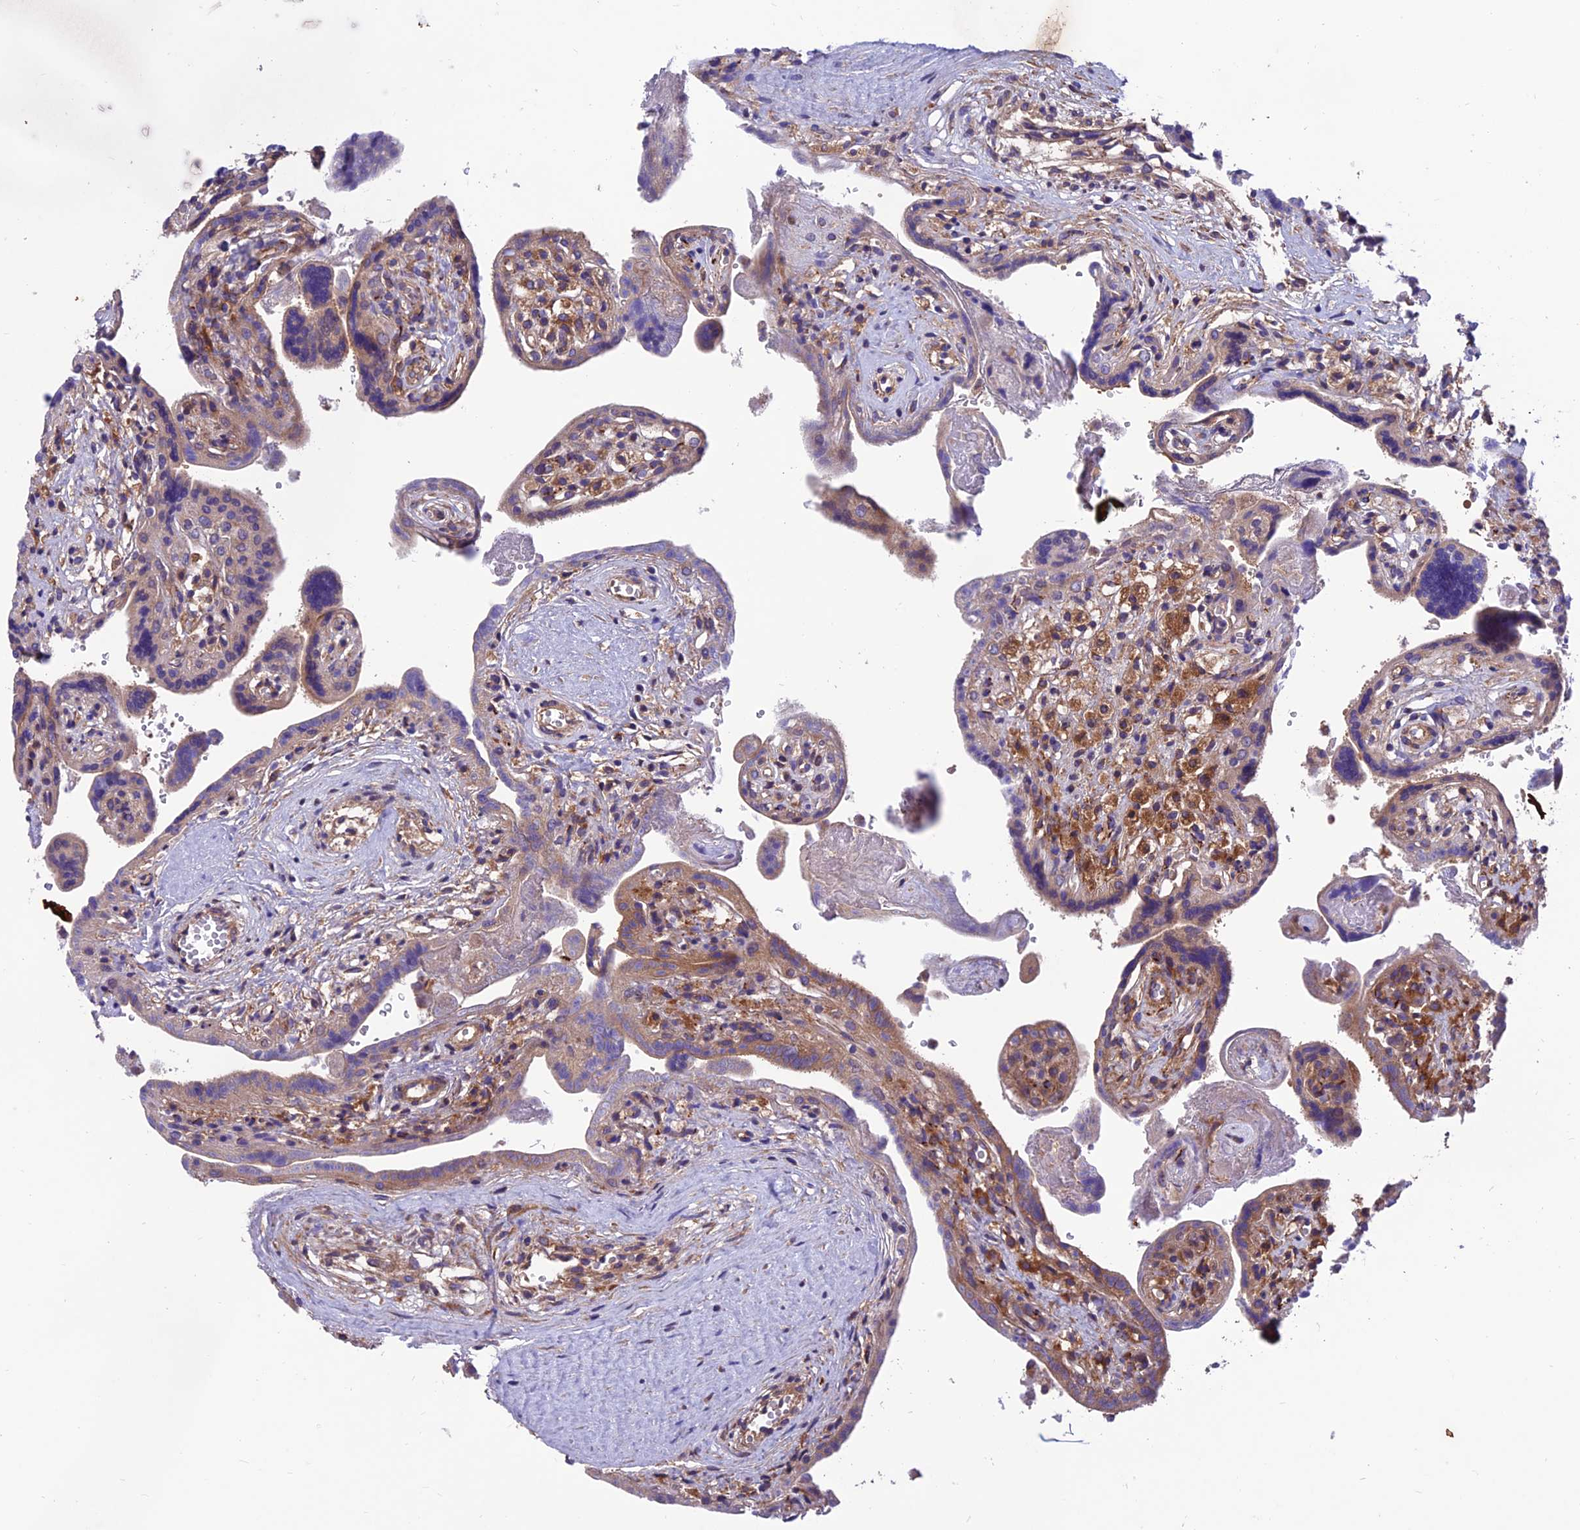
{"staining": {"intensity": "weak", "quantity": ">75%", "location": "cytoplasmic/membranous"}, "tissue": "placenta", "cell_type": "Decidual cells", "image_type": "normal", "snomed": [{"axis": "morphology", "description": "Normal tissue, NOS"}, {"axis": "topography", "description": "Placenta"}], "caption": "Immunohistochemistry photomicrograph of normal human placenta stained for a protein (brown), which shows low levels of weak cytoplasmic/membranous expression in about >75% of decidual cells.", "gene": "VPS16", "patient": {"sex": "female", "age": 37}}